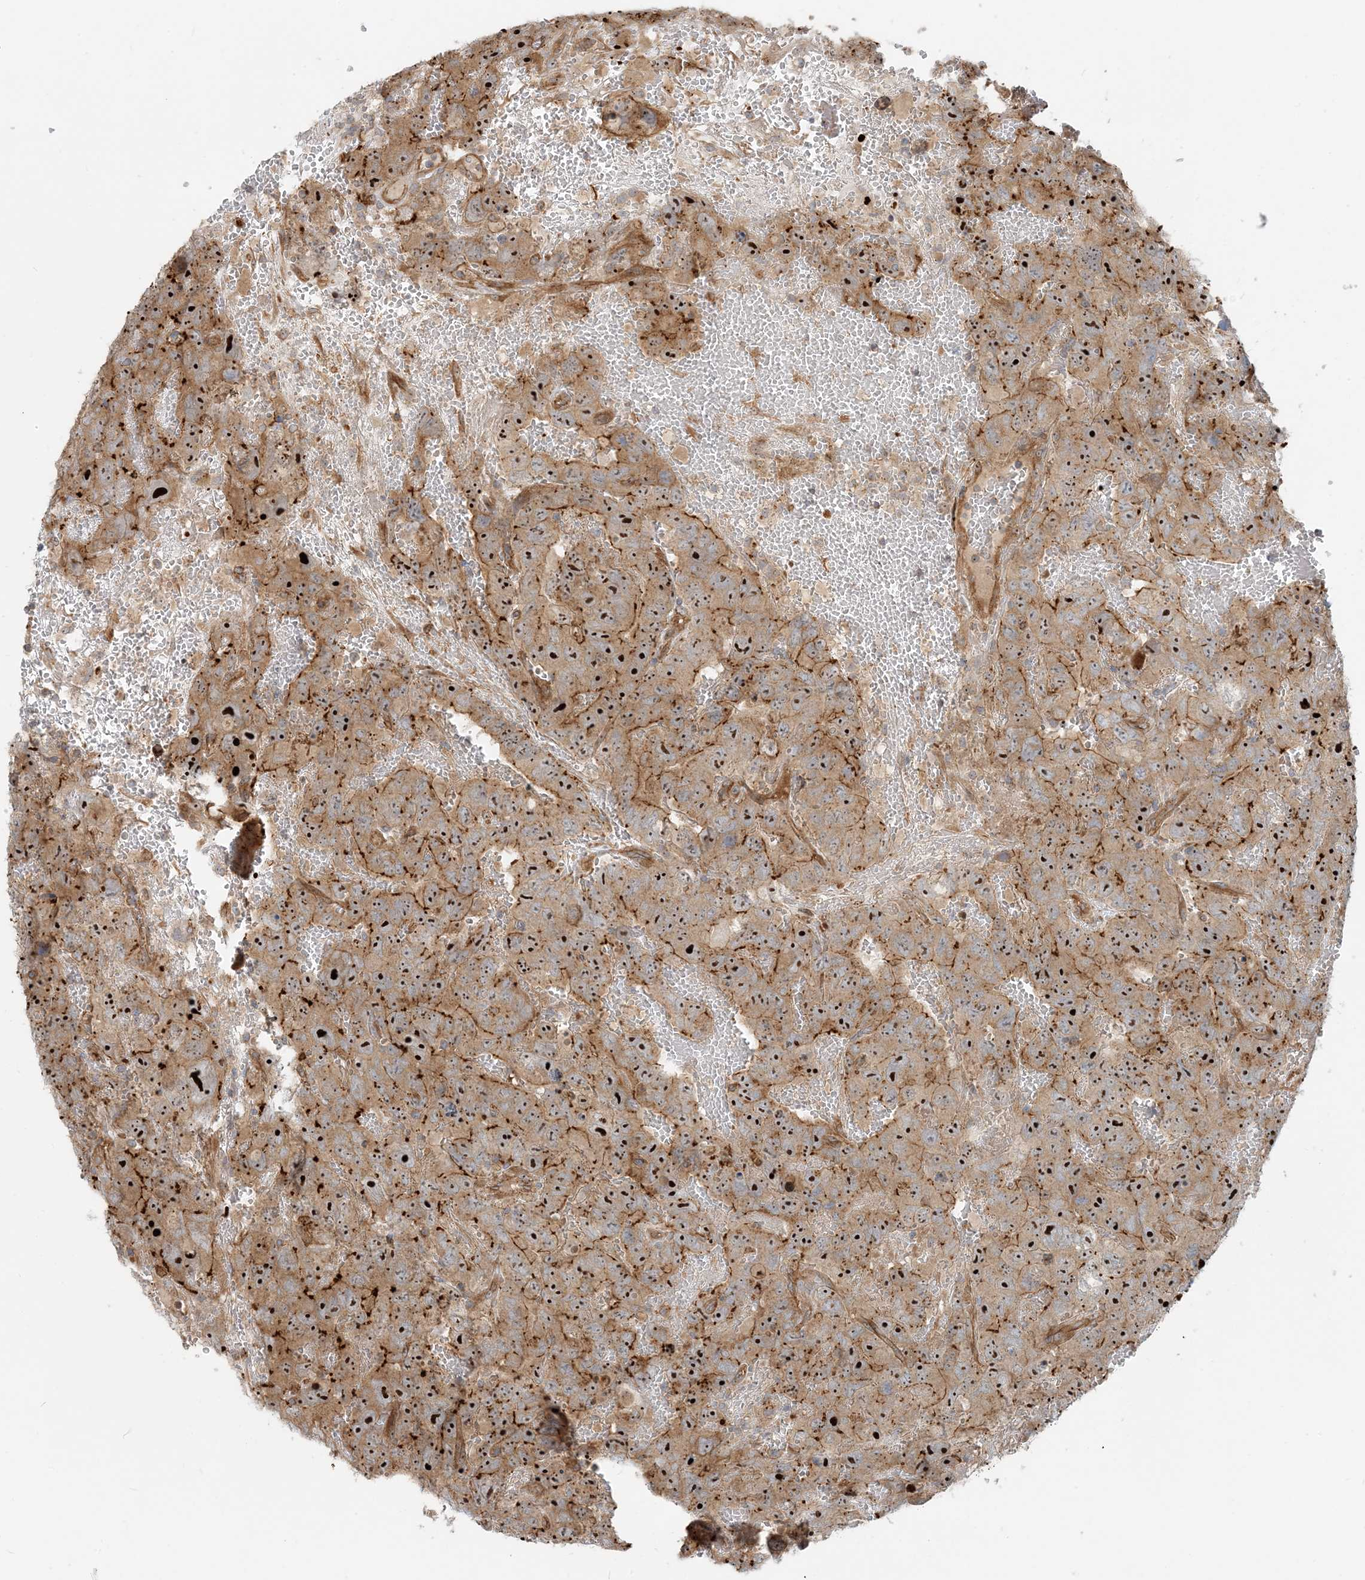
{"staining": {"intensity": "strong", "quantity": ">75%", "location": "cytoplasmic/membranous,nuclear"}, "tissue": "testis cancer", "cell_type": "Tumor cells", "image_type": "cancer", "snomed": [{"axis": "morphology", "description": "Carcinoma, Embryonal, NOS"}, {"axis": "topography", "description": "Testis"}], "caption": "This micrograph displays immunohistochemistry staining of testis embryonal carcinoma, with high strong cytoplasmic/membranous and nuclear positivity in about >75% of tumor cells.", "gene": "MYL5", "patient": {"sex": "male", "age": 45}}